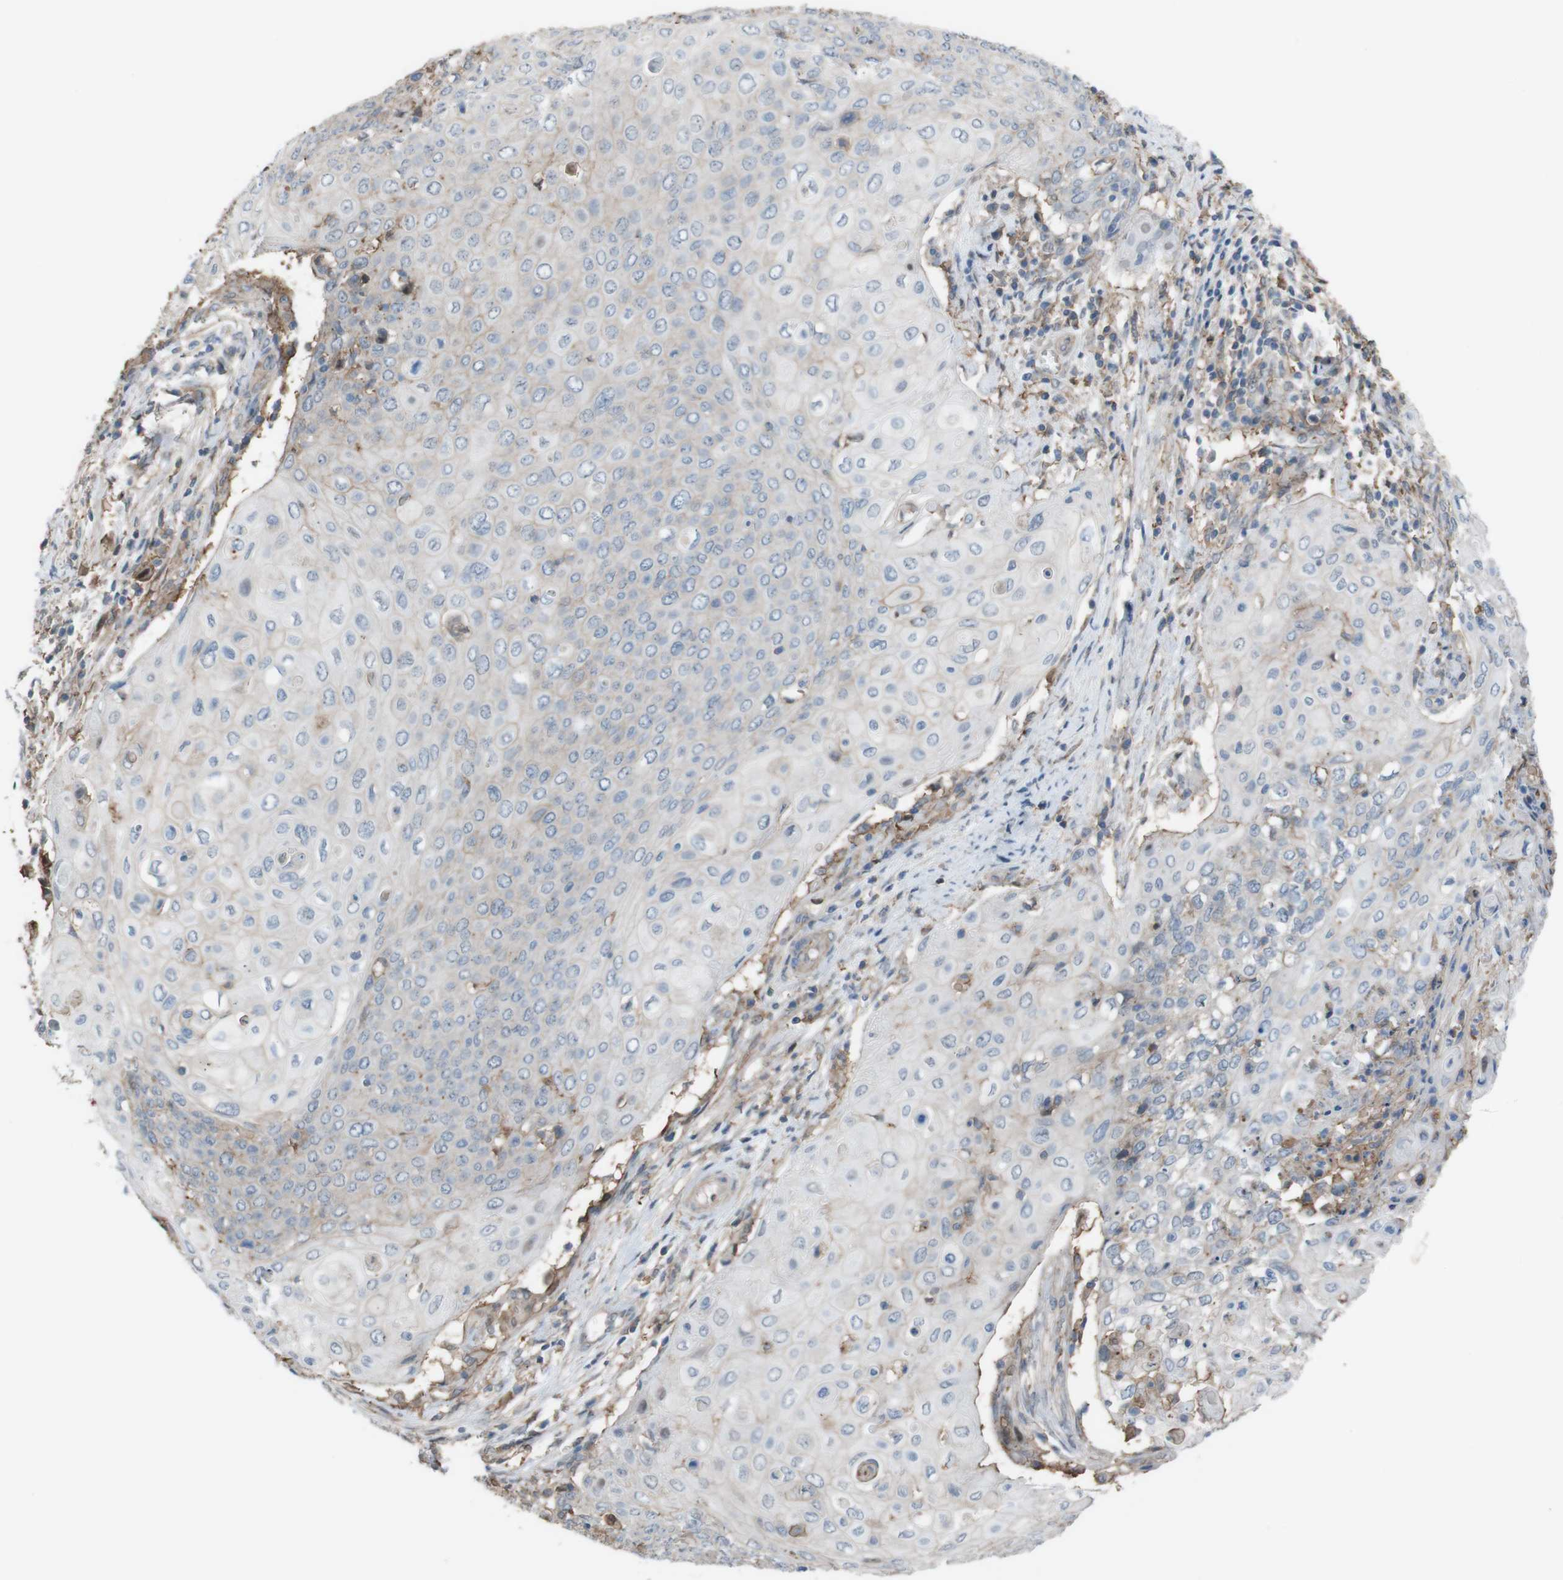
{"staining": {"intensity": "weak", "quantity": "<25%", "location": "cytoplasmic/membranous"}, "tissue": "cervical cancer", "cell_type": "Tumor cells", "image_type": "cancer", "snomed": [{"axis": "morphology", "description": "Squamous cell carcinoma, NOS"}, {"axis": "topography", "description": "Cervix"}], "caption": "Immunohistochemical staining of squamous cell carcinoma (cervical) reveals no significant positivity in tumor cells. (Brightfield microscopy of DAB immunohistochemistry at high magnification).", "gene": "ATP2B1", "patient": {"sex": "female", "age": 39}}